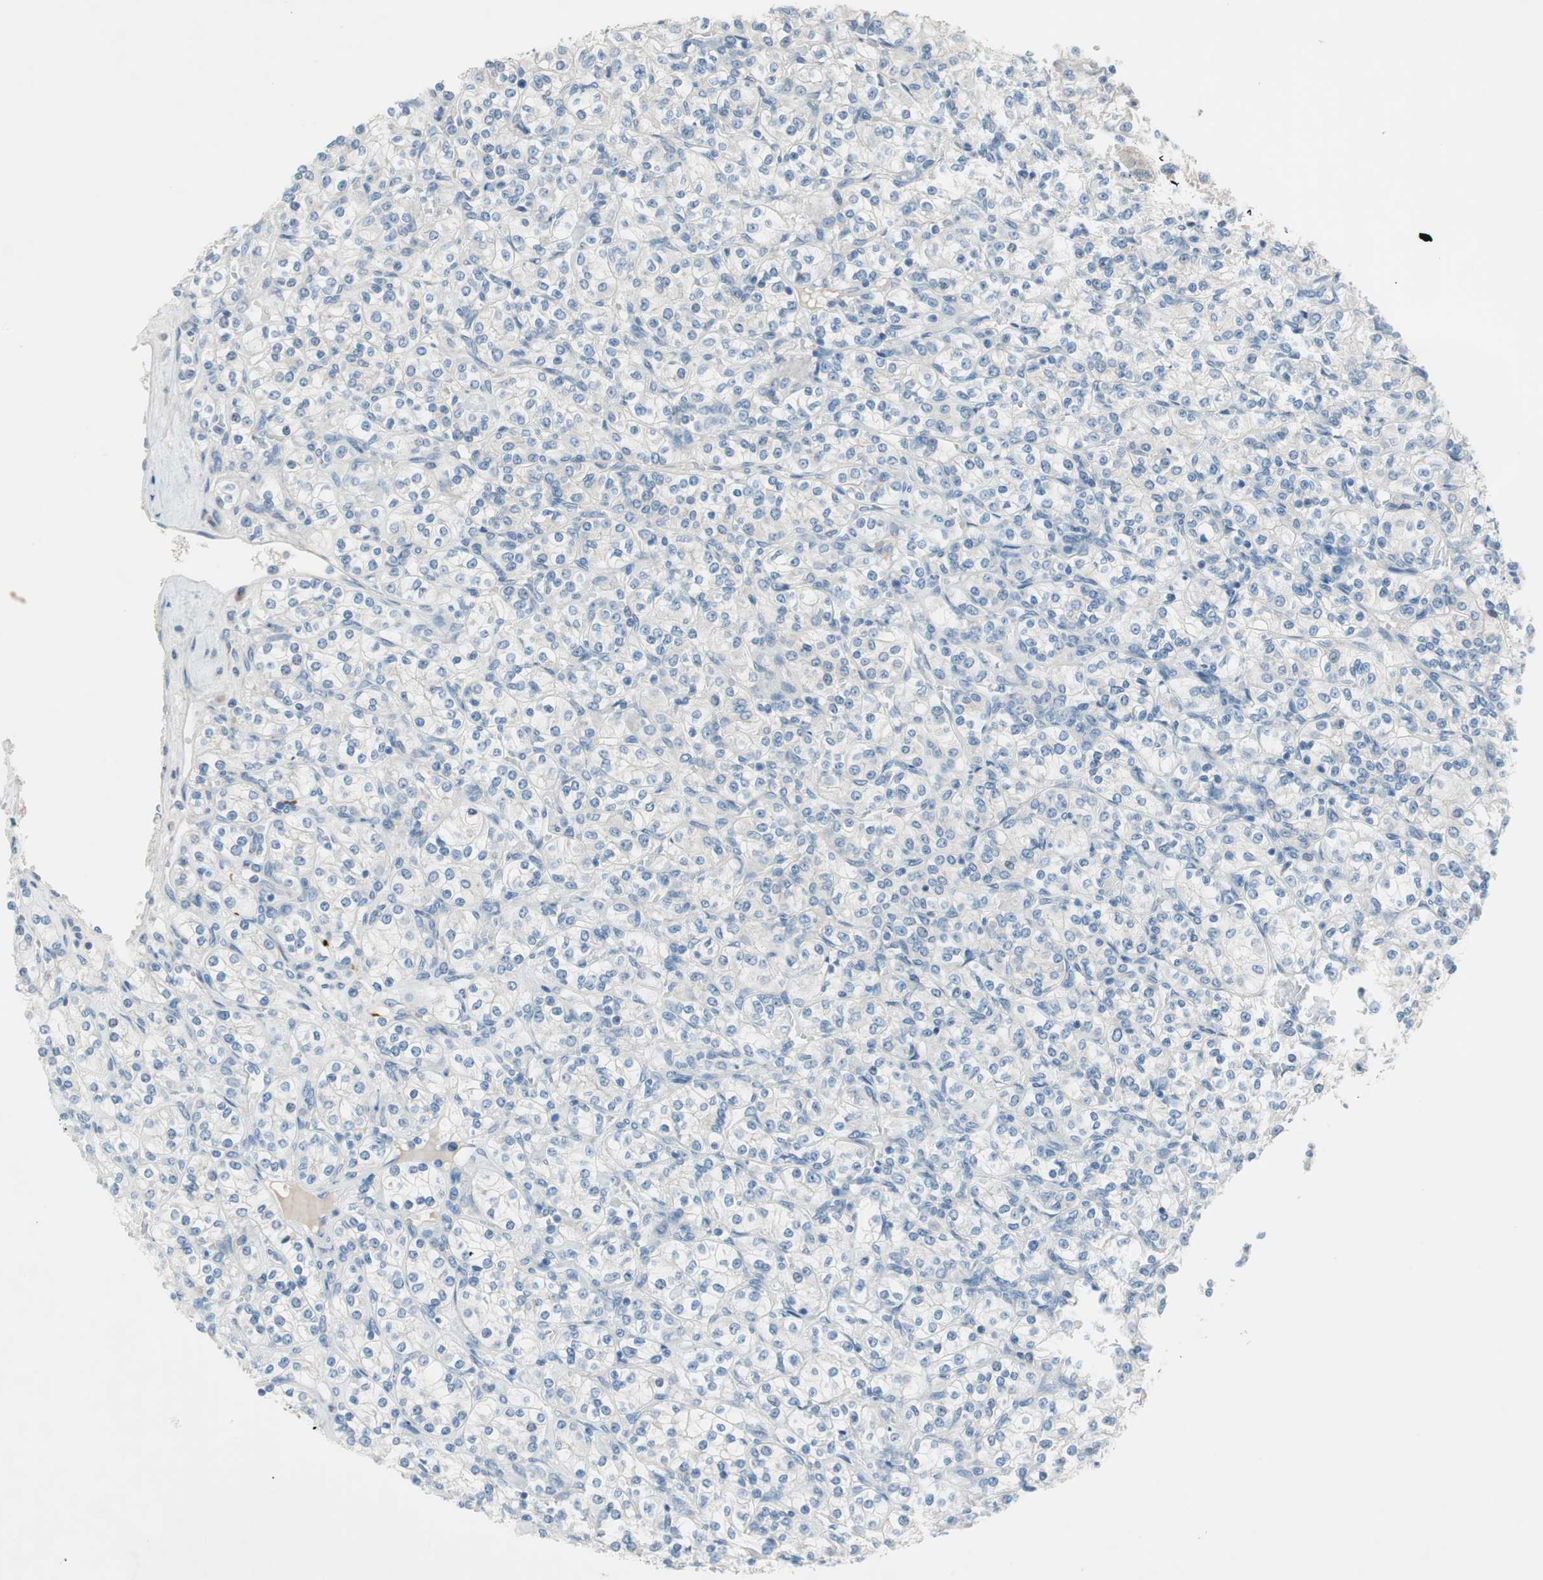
{"staining": {"intensity": "negative", "quantity": "none", "location": "none"}, "tissue": "renal cancer", "cell_type": "Tumor cells", "image_type": "cancer", "snomed": [{"axis": "morphology", "description": "Adenocarcinoma, NOS"}, {"axis": "topography", "description": "Kidney"}], "caption": "Tumor cells are negative for brown protein staining in renal cancer. (DAB immunohistochemistry (IHC) visualized using brightfield microscopy, high magnification).", "gene": "PRRG4", "patient": {"sex": "male", "age": 77}}